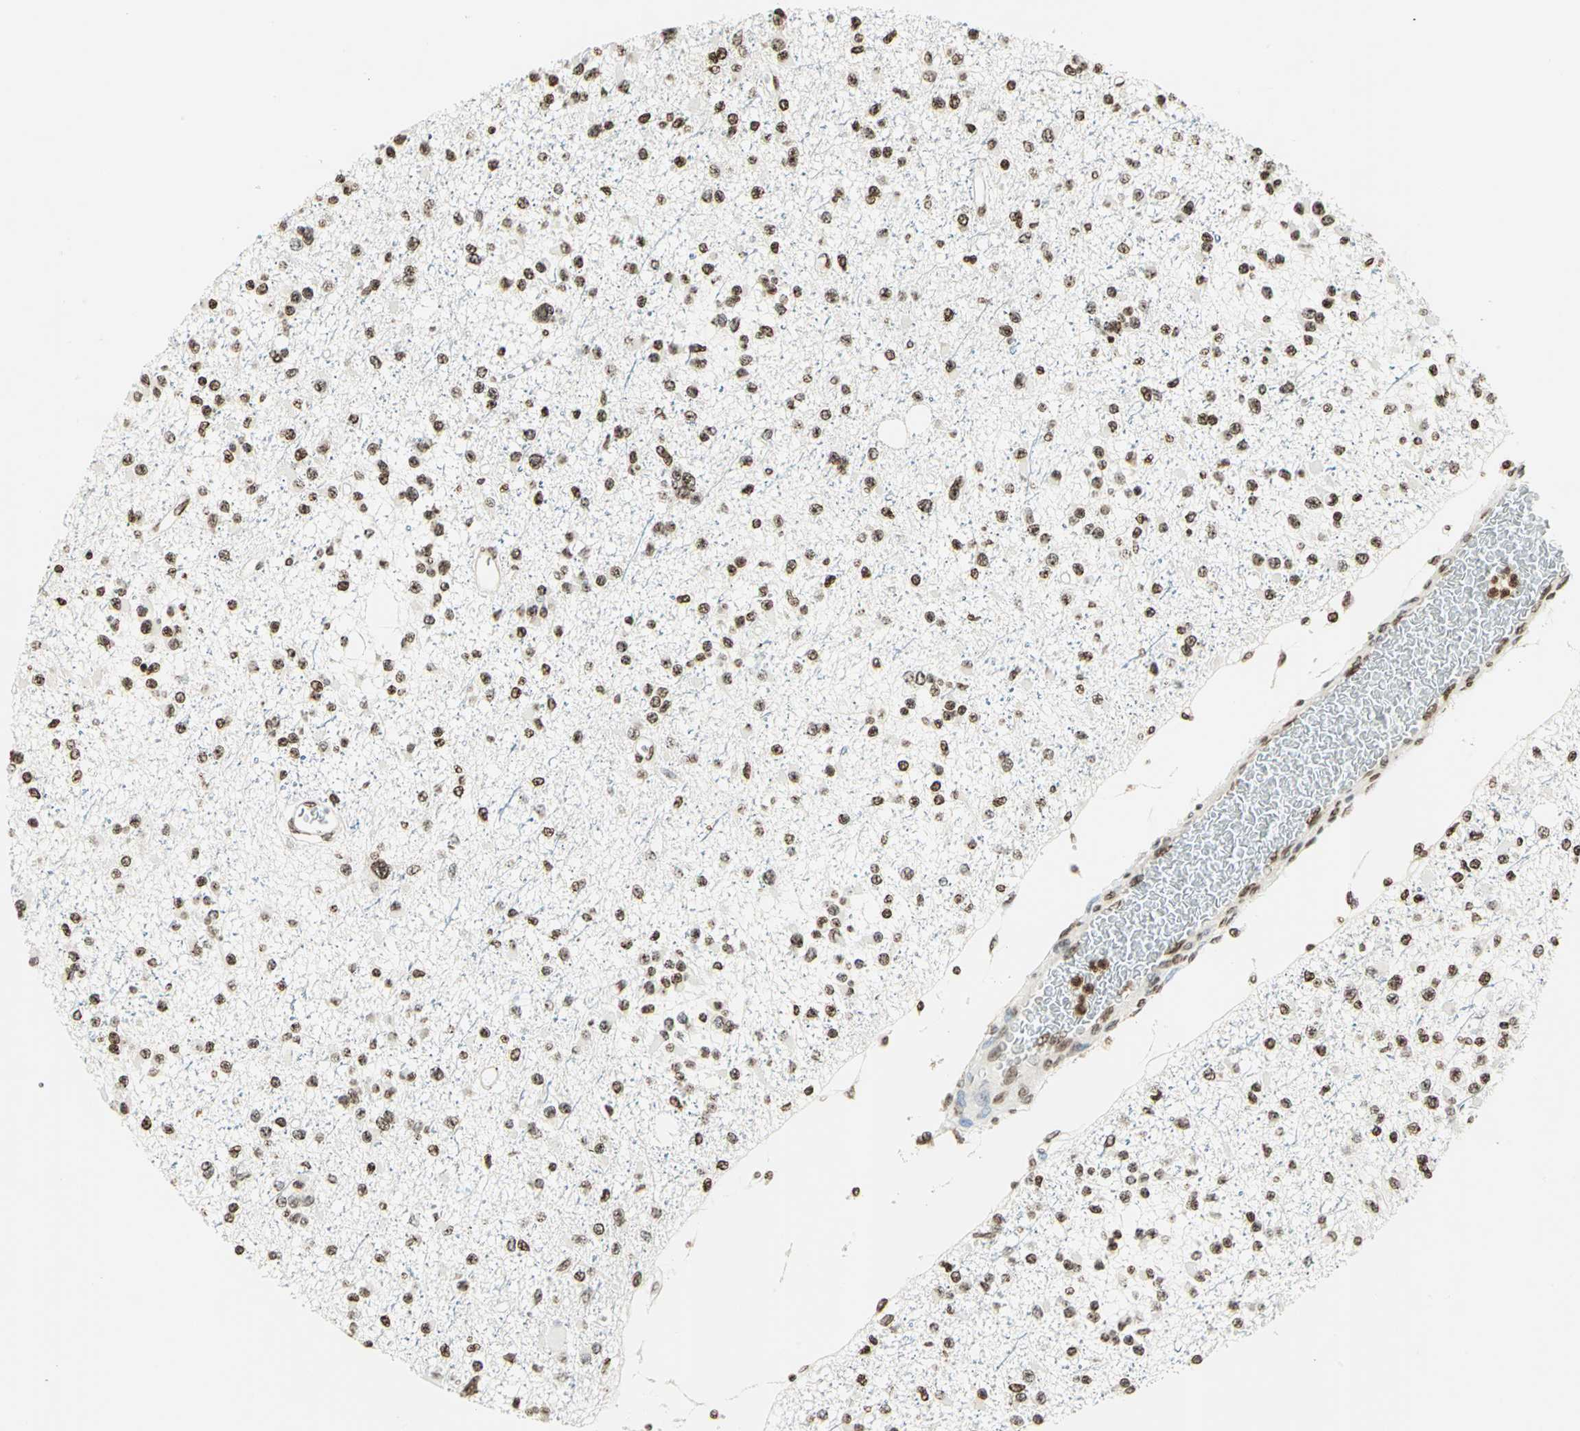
{"staining": {"intensity": "weak", "quantity": "25%-75%", "location": "cytoplasmic/membranous,nuclear"}, "tissue": "glioma", "cell_type": "Tumor cells", "image_type": "cancer", "snomed": [{"axis": "morphology", "description": "Glioma, malignant, Low grade"}, {"axis": "topography", "description": "Brain"}], "caption": "An immunohistochemistry (IHC) image of tumor tissue is shown. Protein staining in brown labels weak cytoplasmic/membranous and nuclear positivity in malignant low-grade glioma within tumor cells. Using DAB (3,3'-diaminobenzidine) (brown) and hematoxylin (blue) stains, captured at high magnification using brightfield microscopy.", "gene": "LGALS3", "patient": {"sex": "female", "age": 22}}